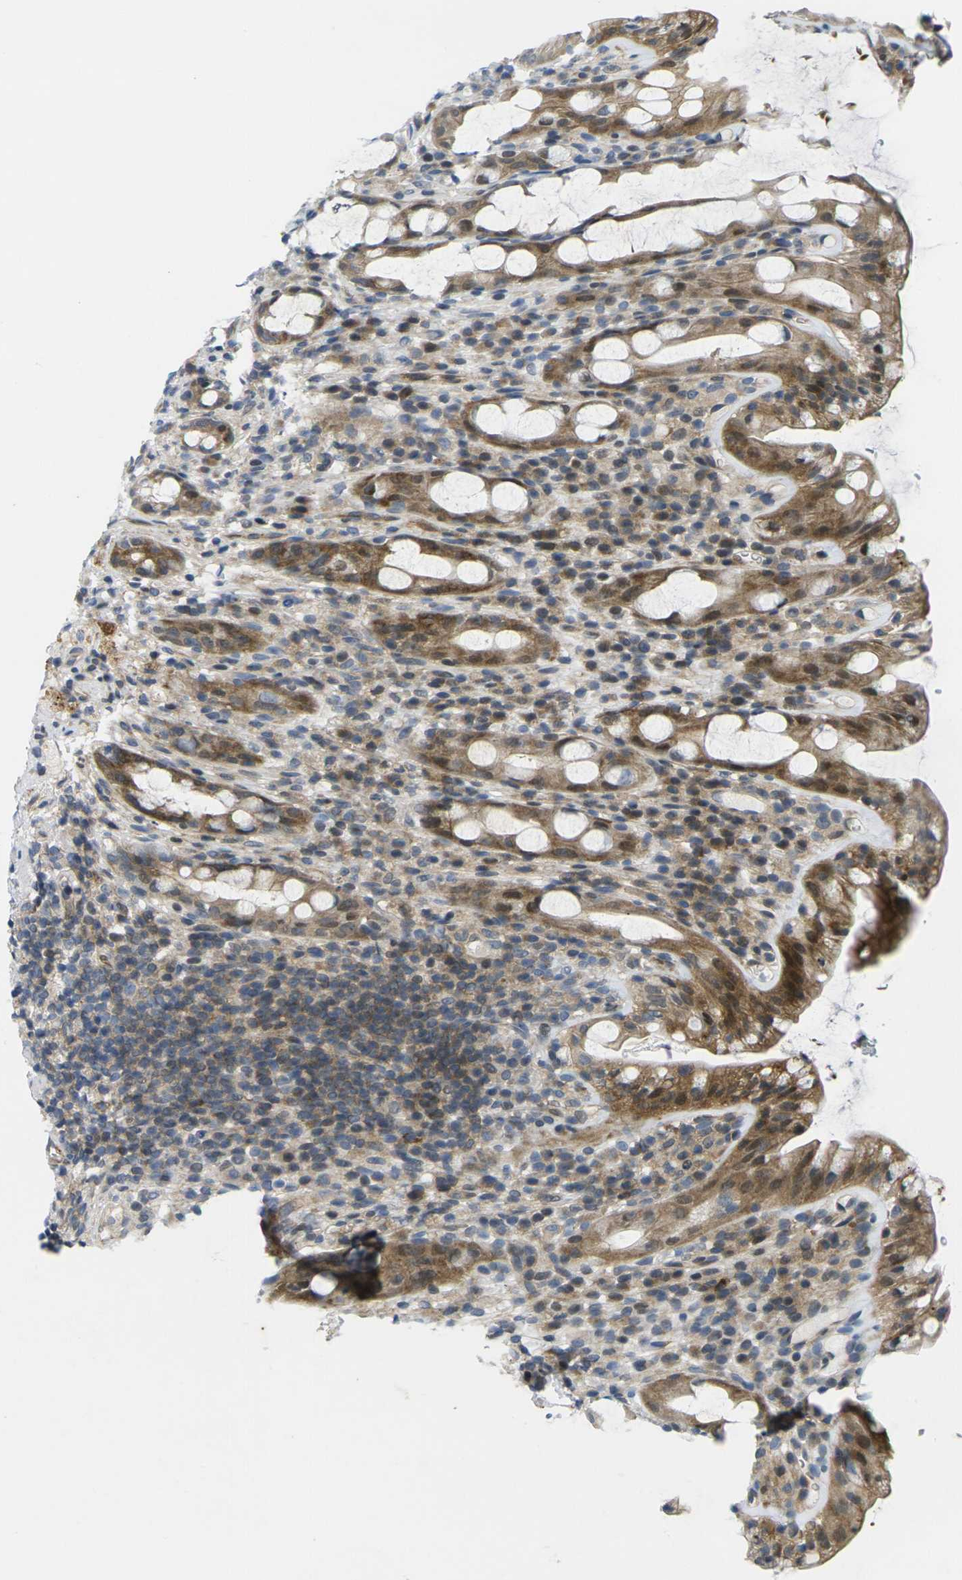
{"staining": {"intensity": "moderate", "quantity": ">75%", "location": "cytoplasmic/membranous"}, "tissue": "rectum", "cell_type": "Glandular cells", "image_type": "normal", "snomed": [{"axis": "morphology", "description": "Normal tissue, NOS"}, {"axis": "topography", "description": "Rectum"}], "caption": "Rectum stained for a protein displays moderate cytoplasmic/membranous positivity in glandular cells. The protein of interest is shown in brown color, while the nuclei are stained blue.", "gene": "ROBO2", "patient": {"sex": "male", "age": 44}}